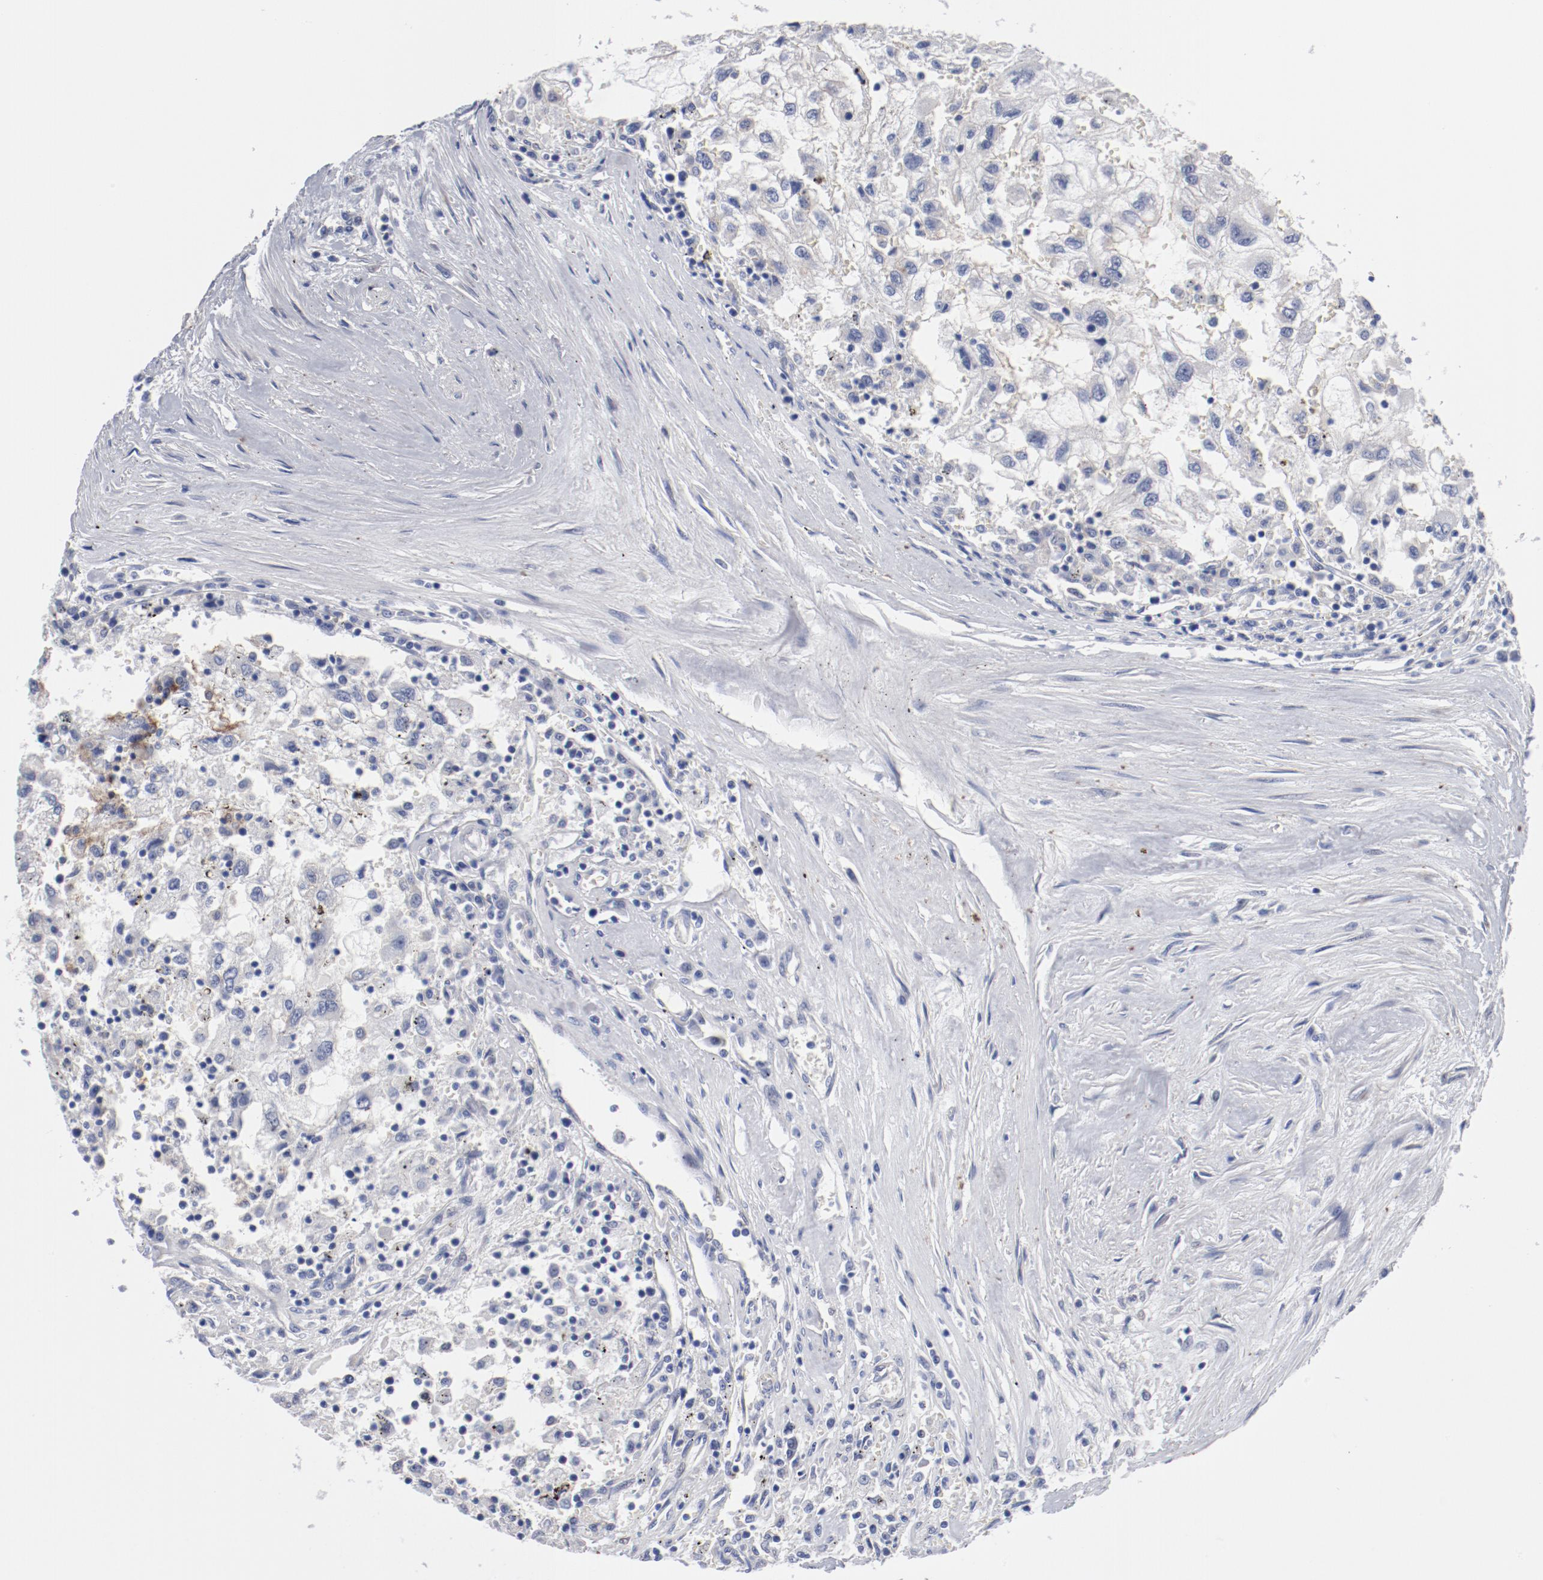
{"staining": {"intensity": "negative", "quantity": "none", "location": "none"}, "tissue": "renal cancer", "cell_type": "Tumor cells", "image_type": "cancer", "snomed": [{"axis": "morphology", "description": "Normal tissue, NOS"}, {"axis": "morphology", "description": "Adenocarcinoma, NOS"}, {"axis": "topography", "description": "Kidney"}], "caption": "Immunohistochemical staining of renal adenocarcinoma demonstrates no significant staining in tumor cells.", "gene": "GPR143", "patient": {"sex": "male", "age": 71}}